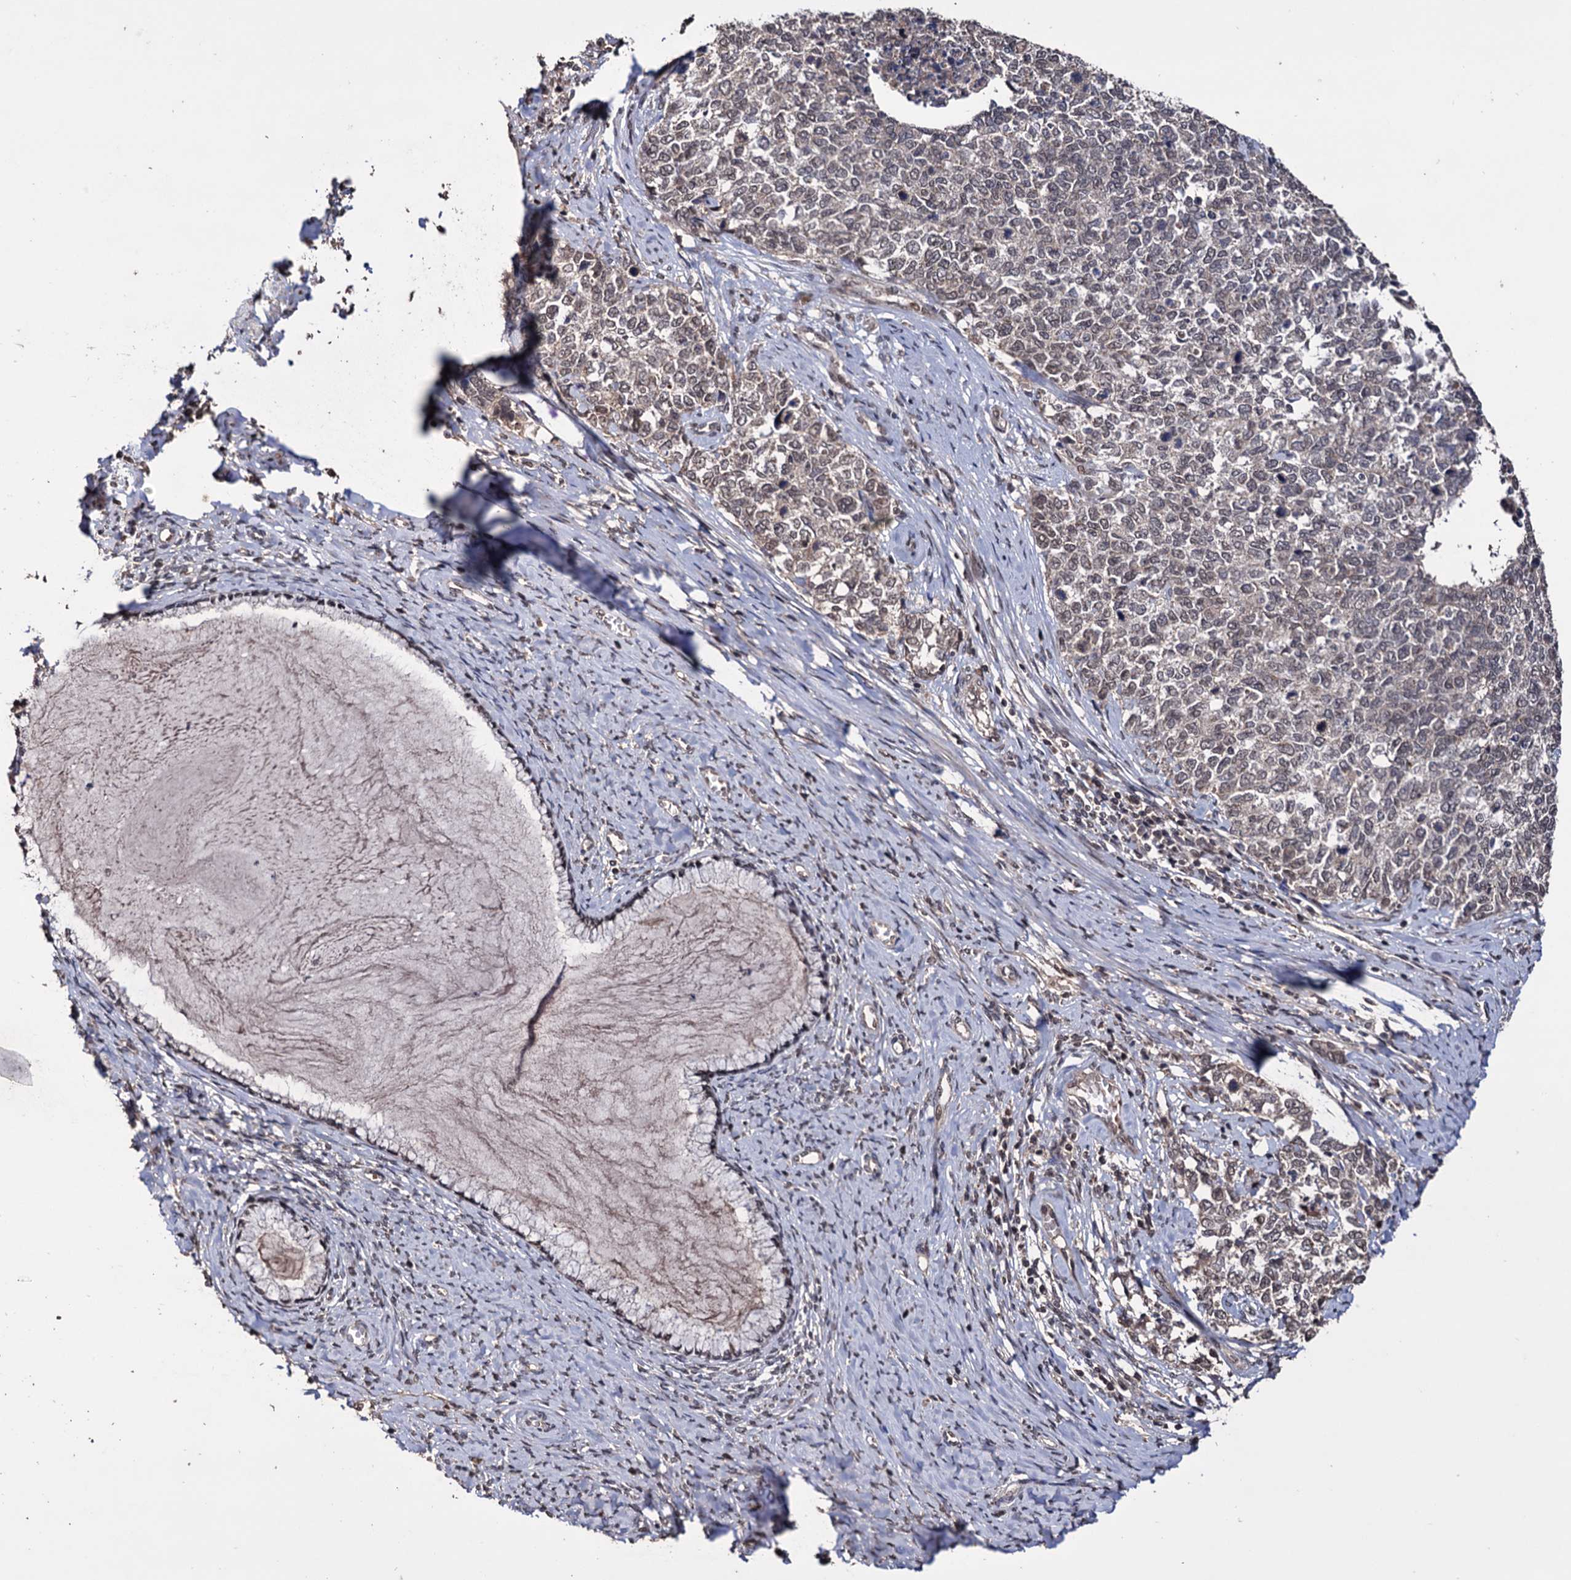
{"staining": {"intensity": "weak", "quantity": "<25%", "location": "cytoplasmic/membranous"}, "tissue": "cervical cancer", "cell_type": "Tumor cells", "image_type": "cancer", "snomed": [{"axis": "morphology", "description": "Squamous cell carcinoma, NOS"}, {"axis": "topography", "description": "Cervix"}], "caption": "The IHC photomicrograph has no significant positivity in tumor cells of cervical cancer tissue.", "gene": "KLF5", "patient": {"sex": "female", "age": 63}}